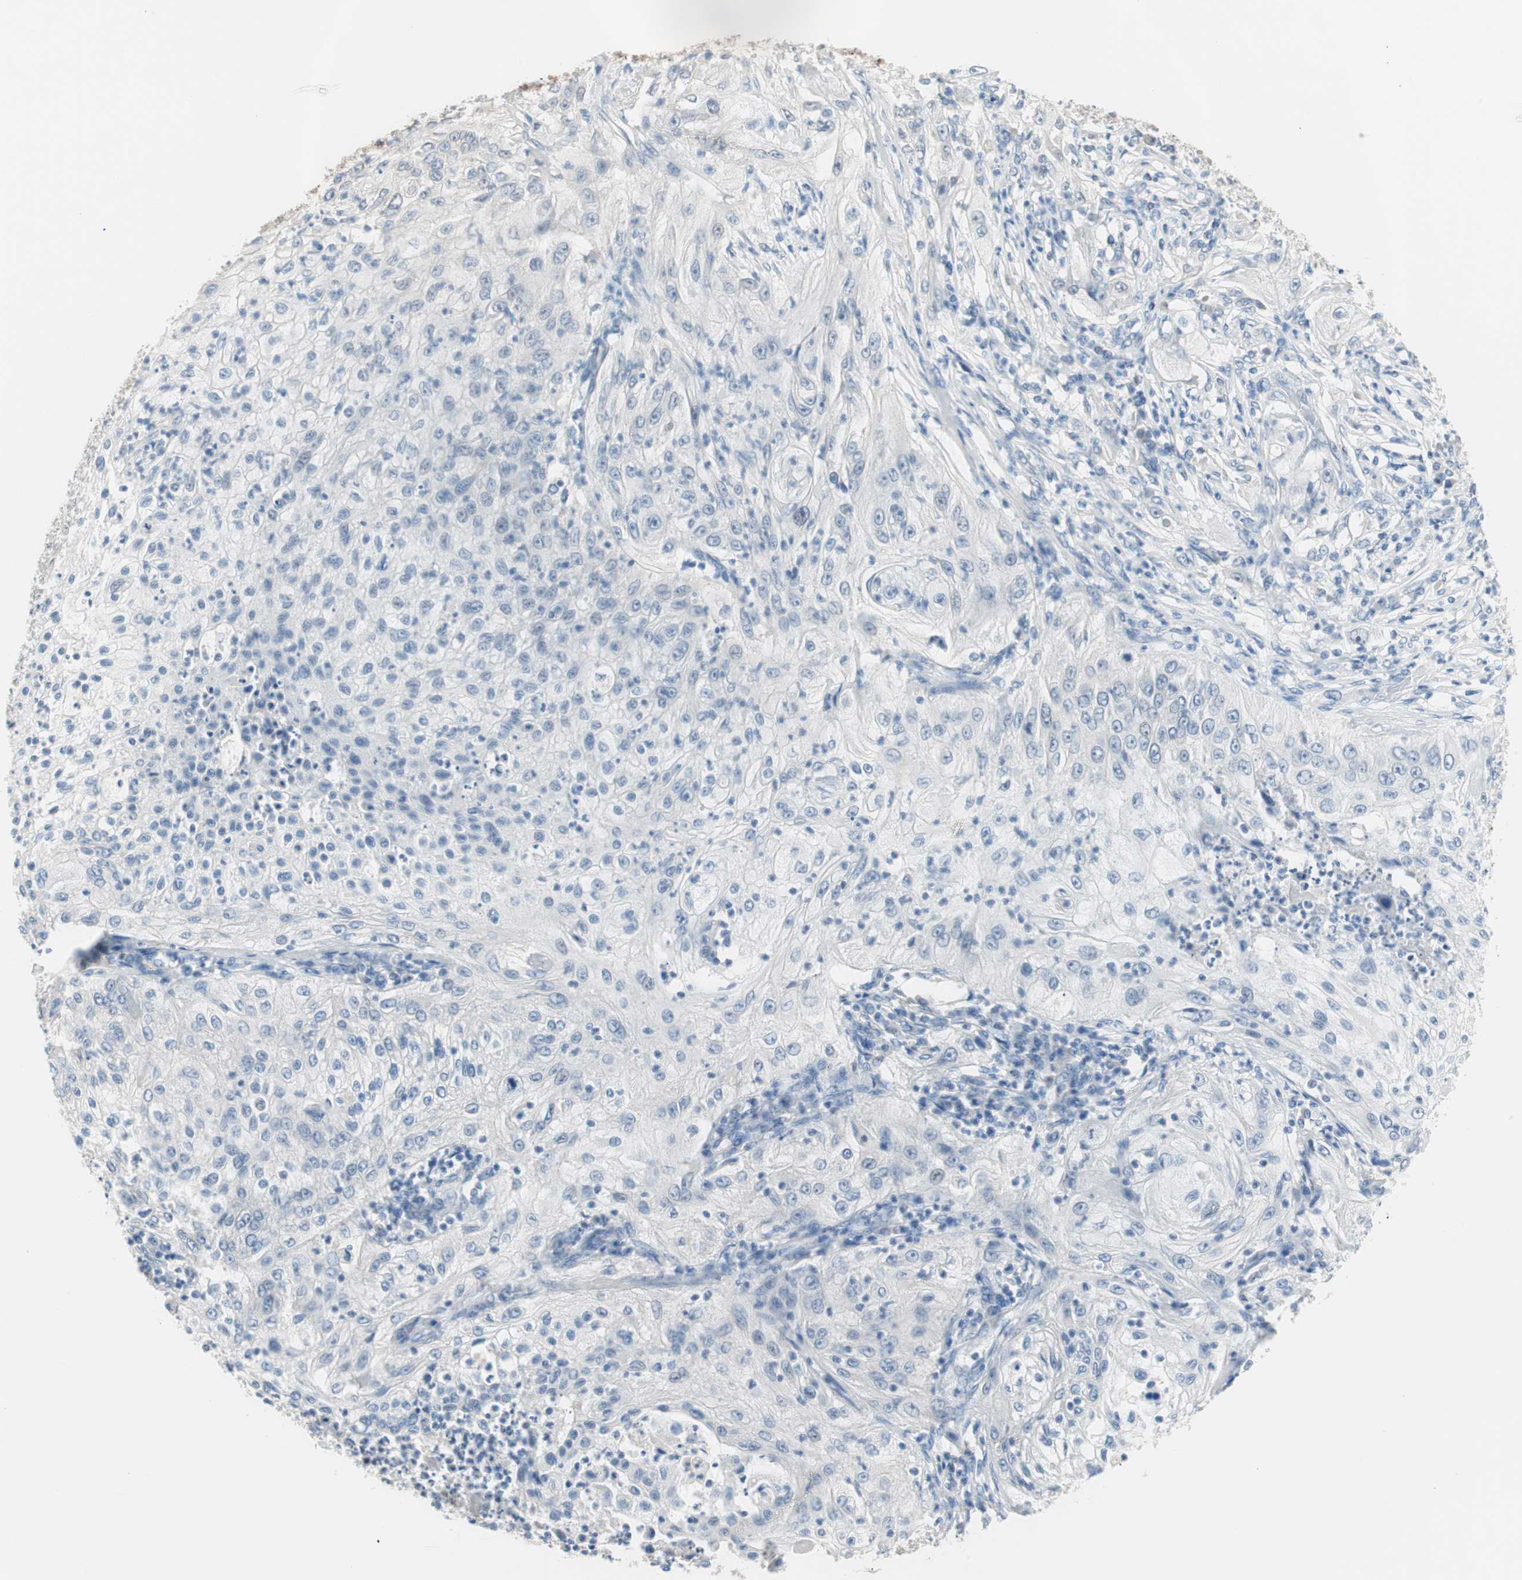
{"staining": {"intensity": "negative", "quantity": "none", "location": "none"}, "tissue": "lung cancer", "cell_type": "Tumor cells", "image_type": "cancer", "snomed": [{"axis": "morphology", "description": "Inflammation, NOS"}, {"axis": "morphology", "description": "Squamous cell carcinoma, NOS"}, {"axis": "topography", "description": "Lymph node"}, {"axis": "topography", "description": "Soft tissue"}, {"axis": "topography", "description": "Lung"}], "caption": "Human squamous cell carcinoma (lung) stained for a protein using immunohistochemistry (IHC) demonstrates no staining in tumor cells.", "gene": "VIL1", "patient": {"sex": "male", "age": 66}}